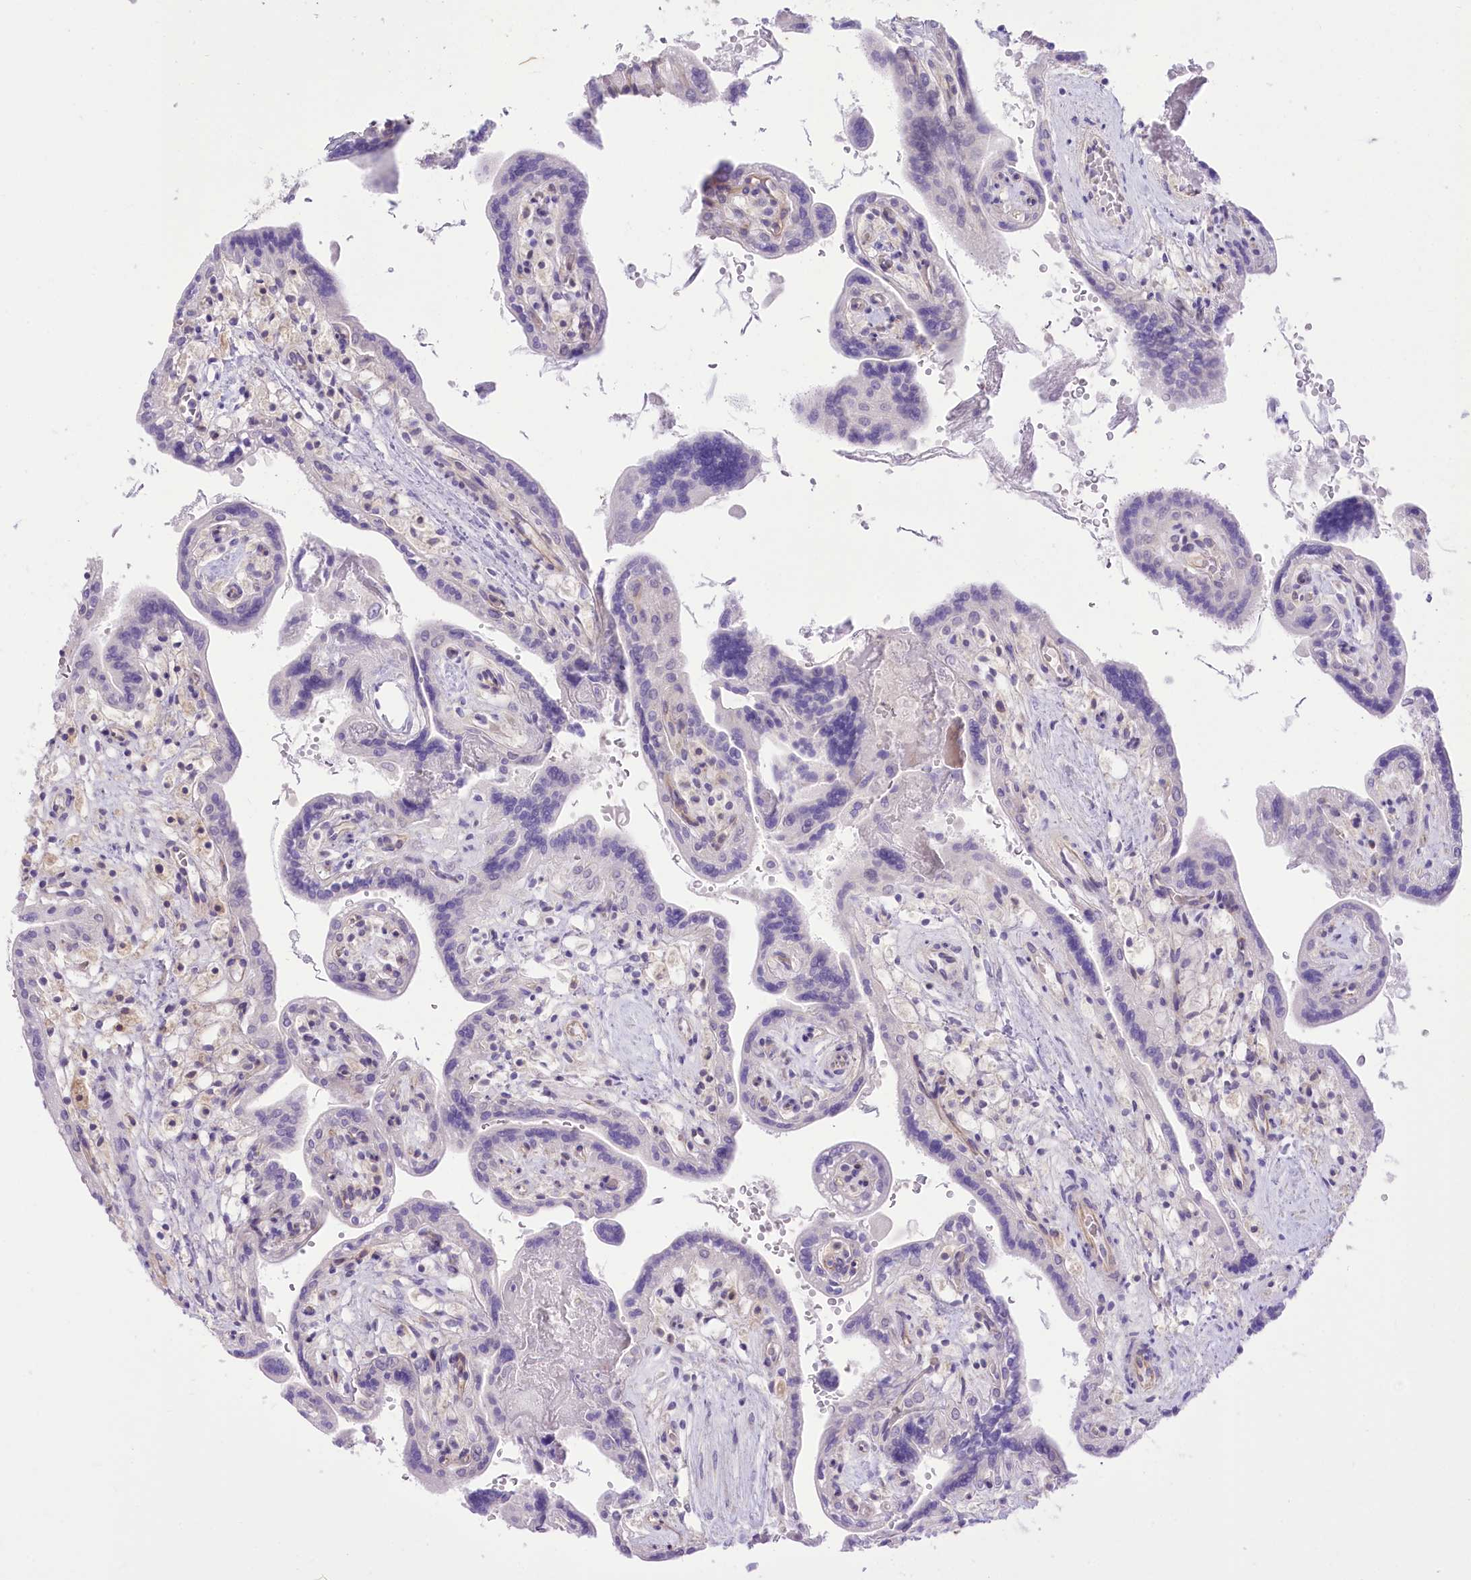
{"staining": {"intensity": "negative", "quantity": "none", "location": "none"}, "tissue": "placenta", "cell_type": "Decidual cells", "image_type": "normal", "snomed": [{"axis": "morphology", "description": "Normal tissue, NOS"}, {"axis": "topography", "description": "Placenta"}], "caption": "This photomicrograph is of benign placenta stained with immunohistochemistry (IHC) to label a protein in brown with the nuclei are counter-stained blue. There is no positivity in decidual cells. (Brightfield microscopy of DAB (3,3'-diaminobenzidine) immunohistochemistry (IHC) at high magnification).", "gene": "HELT", "patient": {"sex": "female", "age": 37}}